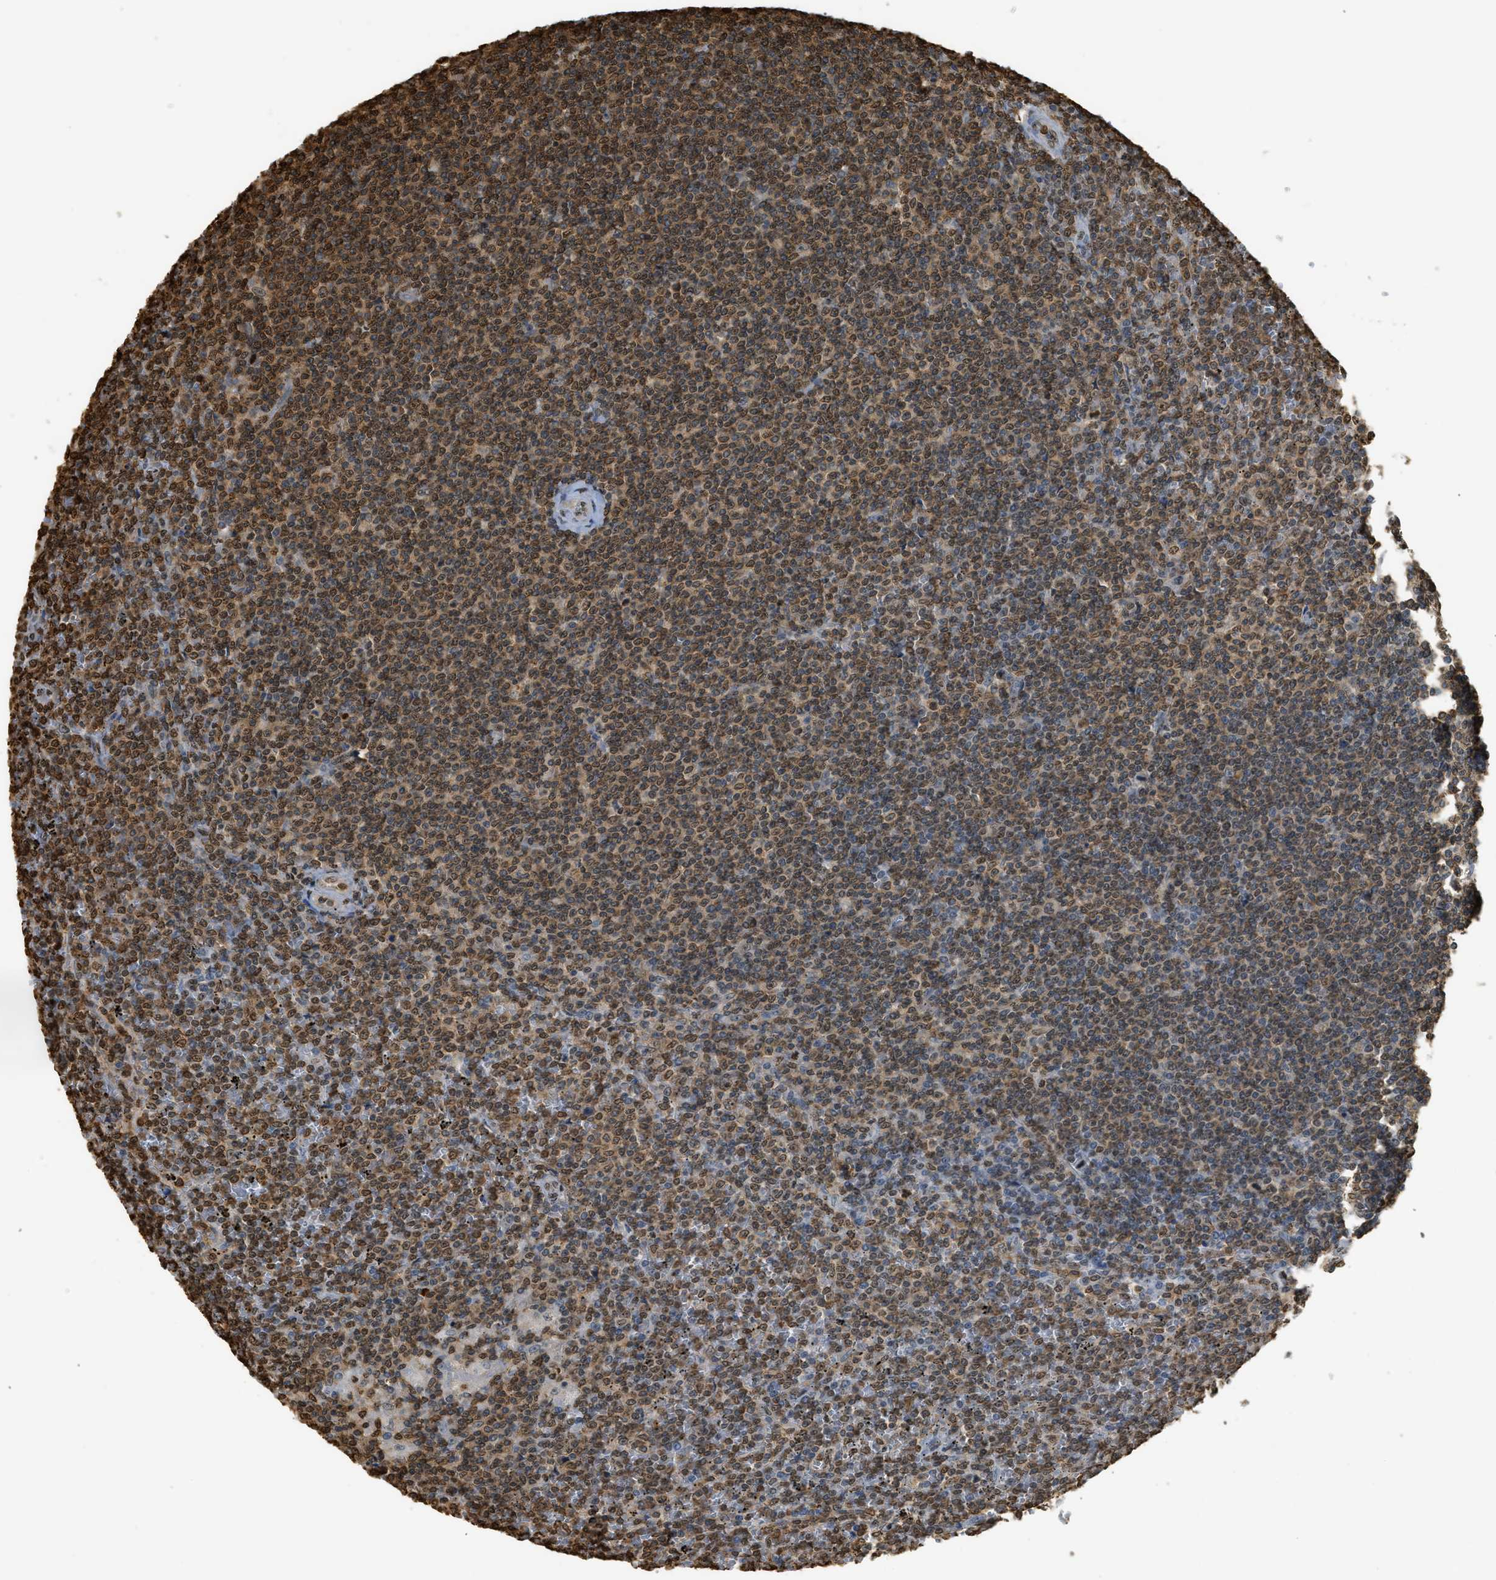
{"staining": {"intensity": "strong", "quantity": "25%-75%", "location": "cytoplasmic/membranous,nuclear"}, "tissue": "lymphoma", "cell_type": "Tumor cells", "image_type": "cancer", "snomed": [{"axis": "morphology", "description": "Malignant lymphoma, non-Hodgkin's type, Low grade"}, {"axis": "topography", "description": "Spleen"}], "caption": "Immunohistochemical staining of lymphoma exhibits high levels of strong cytoplasmic/membranous and nuclear protein staining in about 25%-75% of tumor cells.", "gene": "NR5A2", "patient": {"sex": "female", "age": 19}}